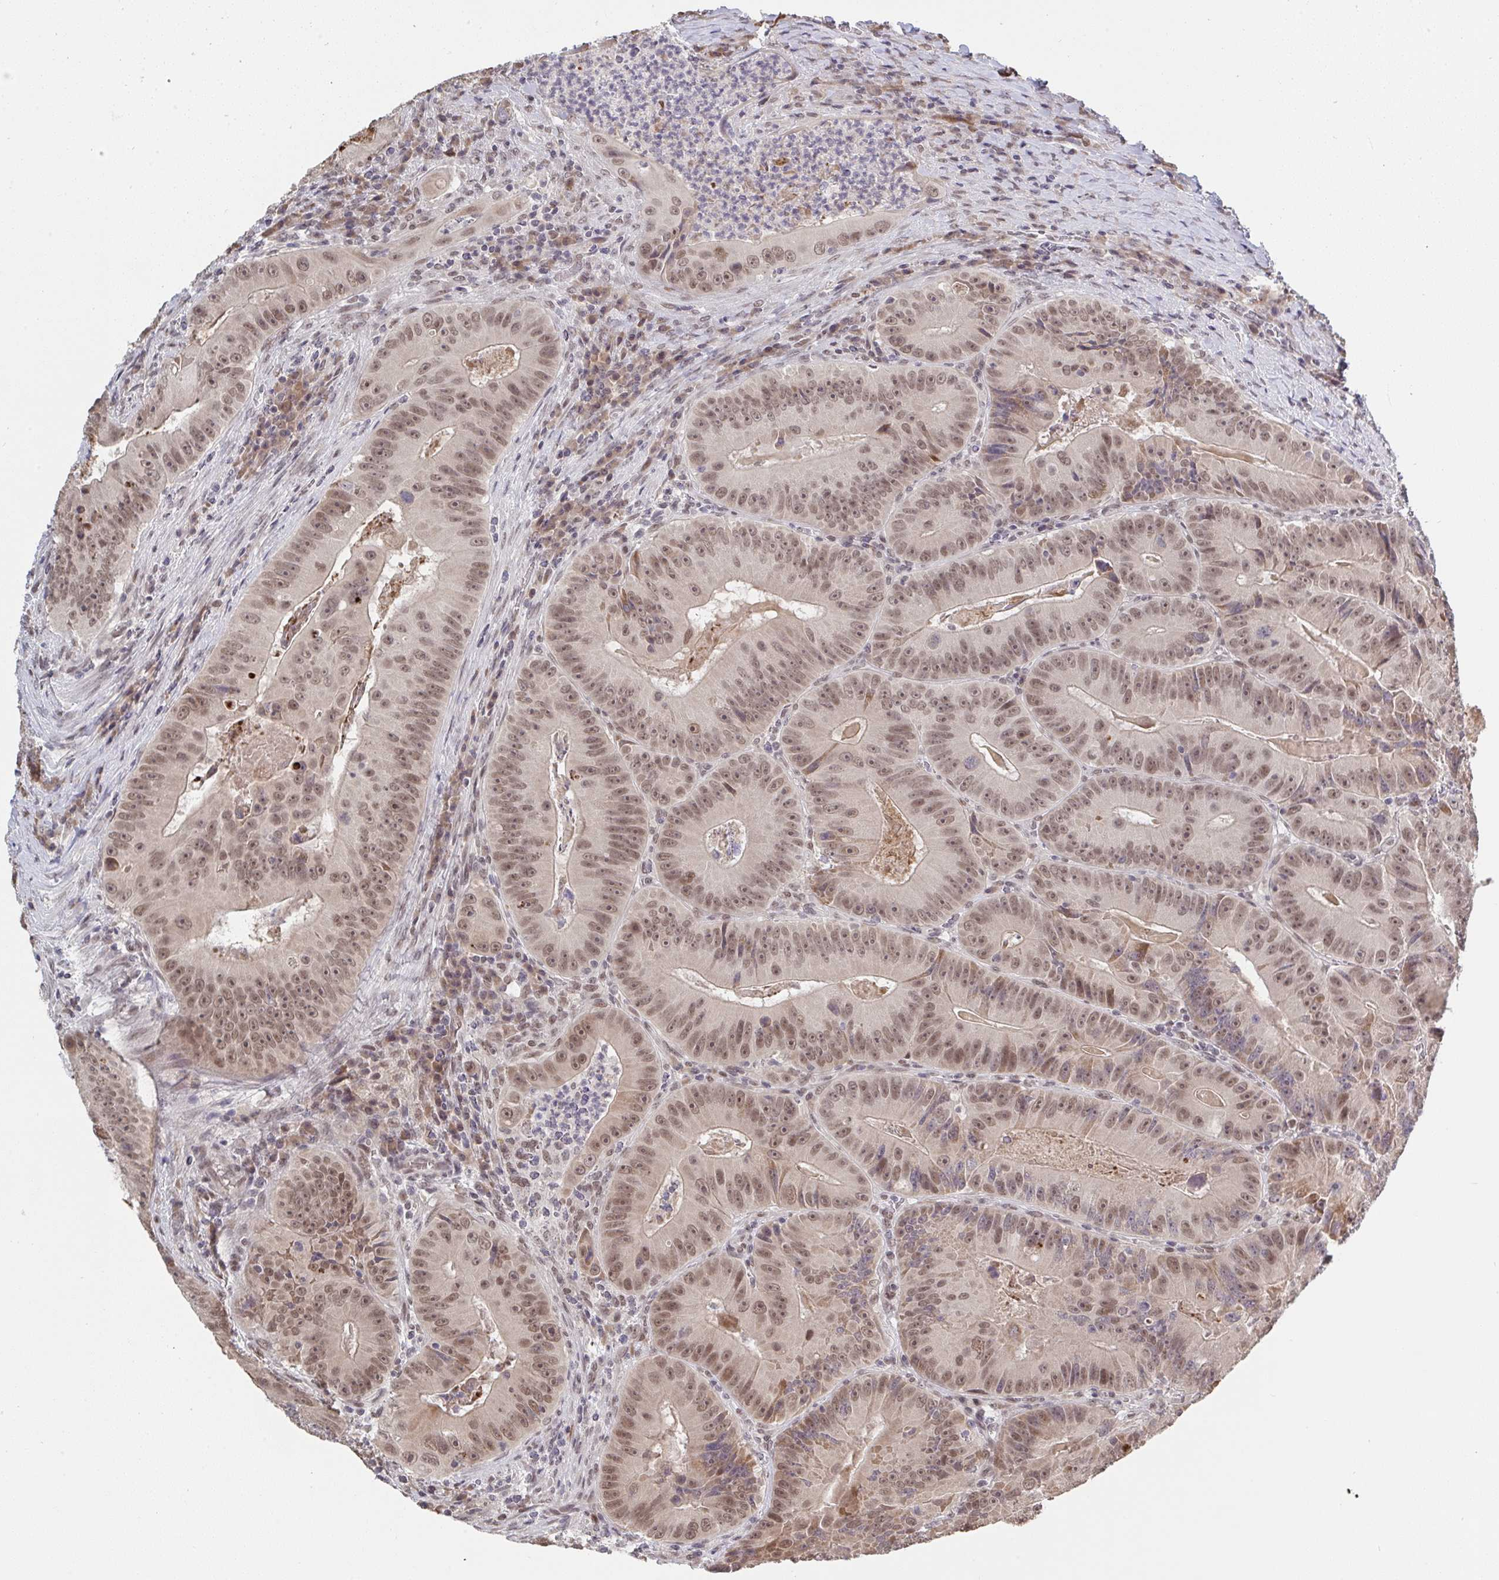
{"staining": {"intensity": "moderate", "quantity": ">75%", "location": "nuclear"}, "tissue": "colorectal cancer", "cell_type": "Tumor cells", "image_type": "cancer", "snomed": [{"axis": "morphology", "description": "Adenocarcinoma, NOS"}, {"axis": "topography", "description": "Colon"}], "caption": "A brown stain highlights moderate nuclear positivity of a protein in adenocarcinoma (colorectal) tumor cells.", "gene": "JMJD1C", "patient": {"sex": "female", "age": 86}}